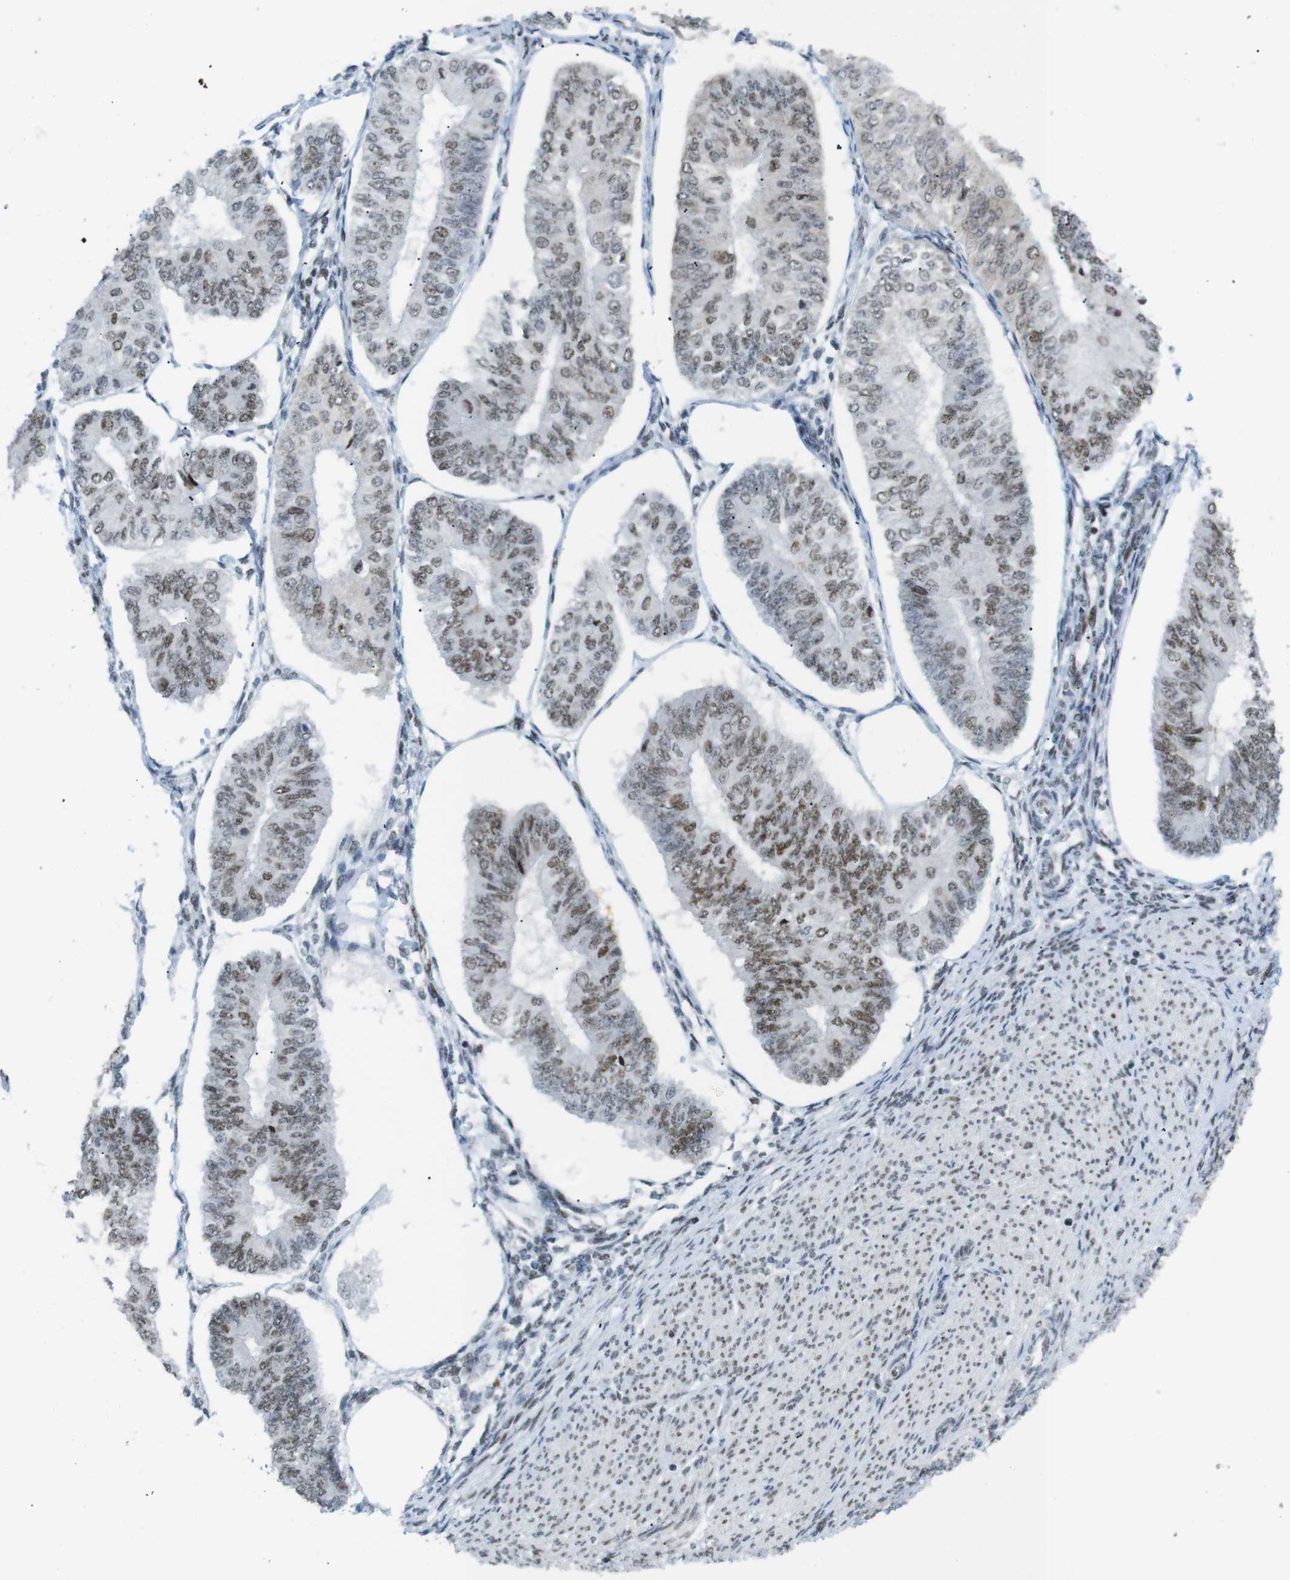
{"staining": {"intensity": "moderate", "quantity": "25%-75%", "location": "nuclear"}, "tissue": "endometrial cancer", "cell_type": "Tumor cells", "image_type": "cancer", "snomed": [{"axis": "morphology", "description": "Adenocarcinoma, NOS"}, {"axis": "topography", "description": "Endometrium"}], "caption": "Protein staining by immunohistochemistry (IHC) shows moderate nuclear positivity in about 25%-75% of tumor cells in adenocarcinoma (endometrial). (Stains: DAB (3,3'-diaminobenzidine) in brown, nuclei in blue, Microscopy: brightfield microscopy at high magnification).", "gene": "RIOX2", "patient": {"sex": "female", "age": 58}}